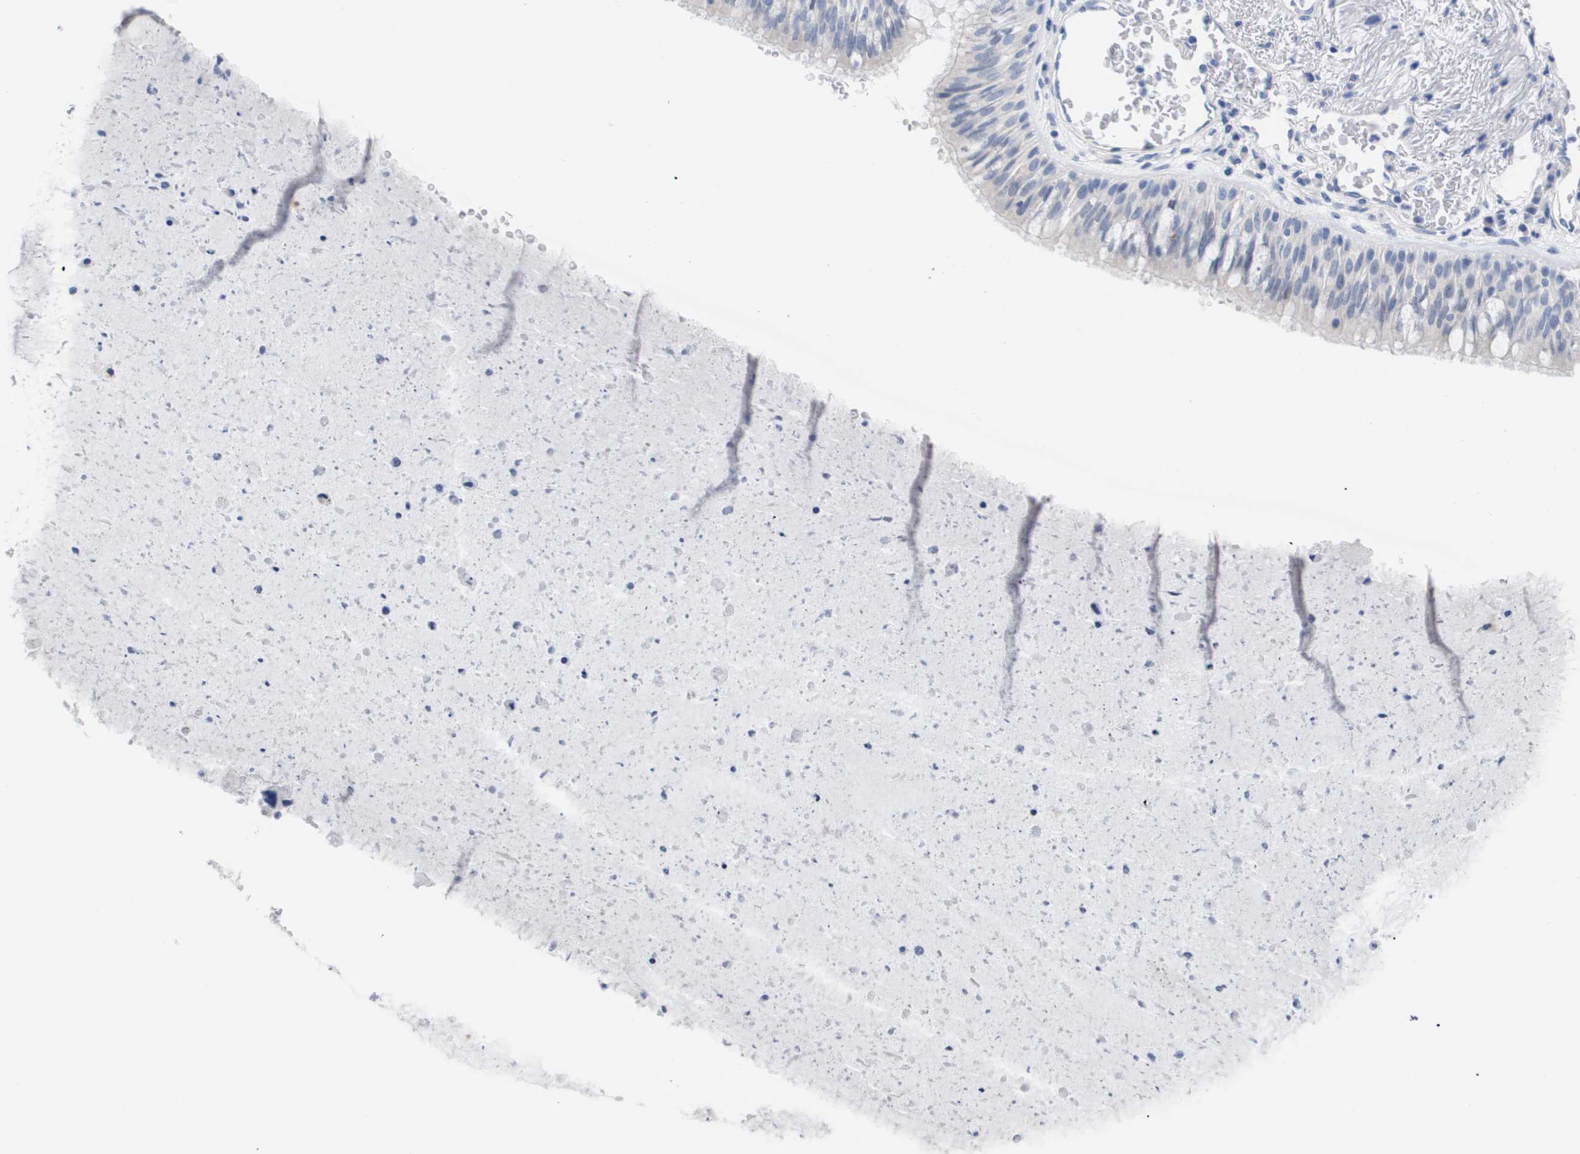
{"staining": {"intensity": "negative", "quantity": "none", "location": "none"}, "tissue": "bronchus", "cell_type": "Respiratory epithelial cells", "image_type": "normal", "snomed": [{"axis": "morphology", "description": "Normal tissue, NOS"}, {"axis": "morphology", "description": "Adenocarcinoma, NOS"}, {"axis": "morphology", "description": "Adenocarcinoma, metastatic, NOS"}, {"axis": "topography", "description": "Lymph node"}, {"axis": "topography", "description": "Bronchus"}, {"axis": "topography", "description": "Lung"}], "caption": "IHC micrograph of normal bronchus: bronchus stained with DAB demonstrates no significant protein positivity in respiratory epithelial cells.", "gene": "CAV3", "patient": {"sex": "female", "age": 54}}